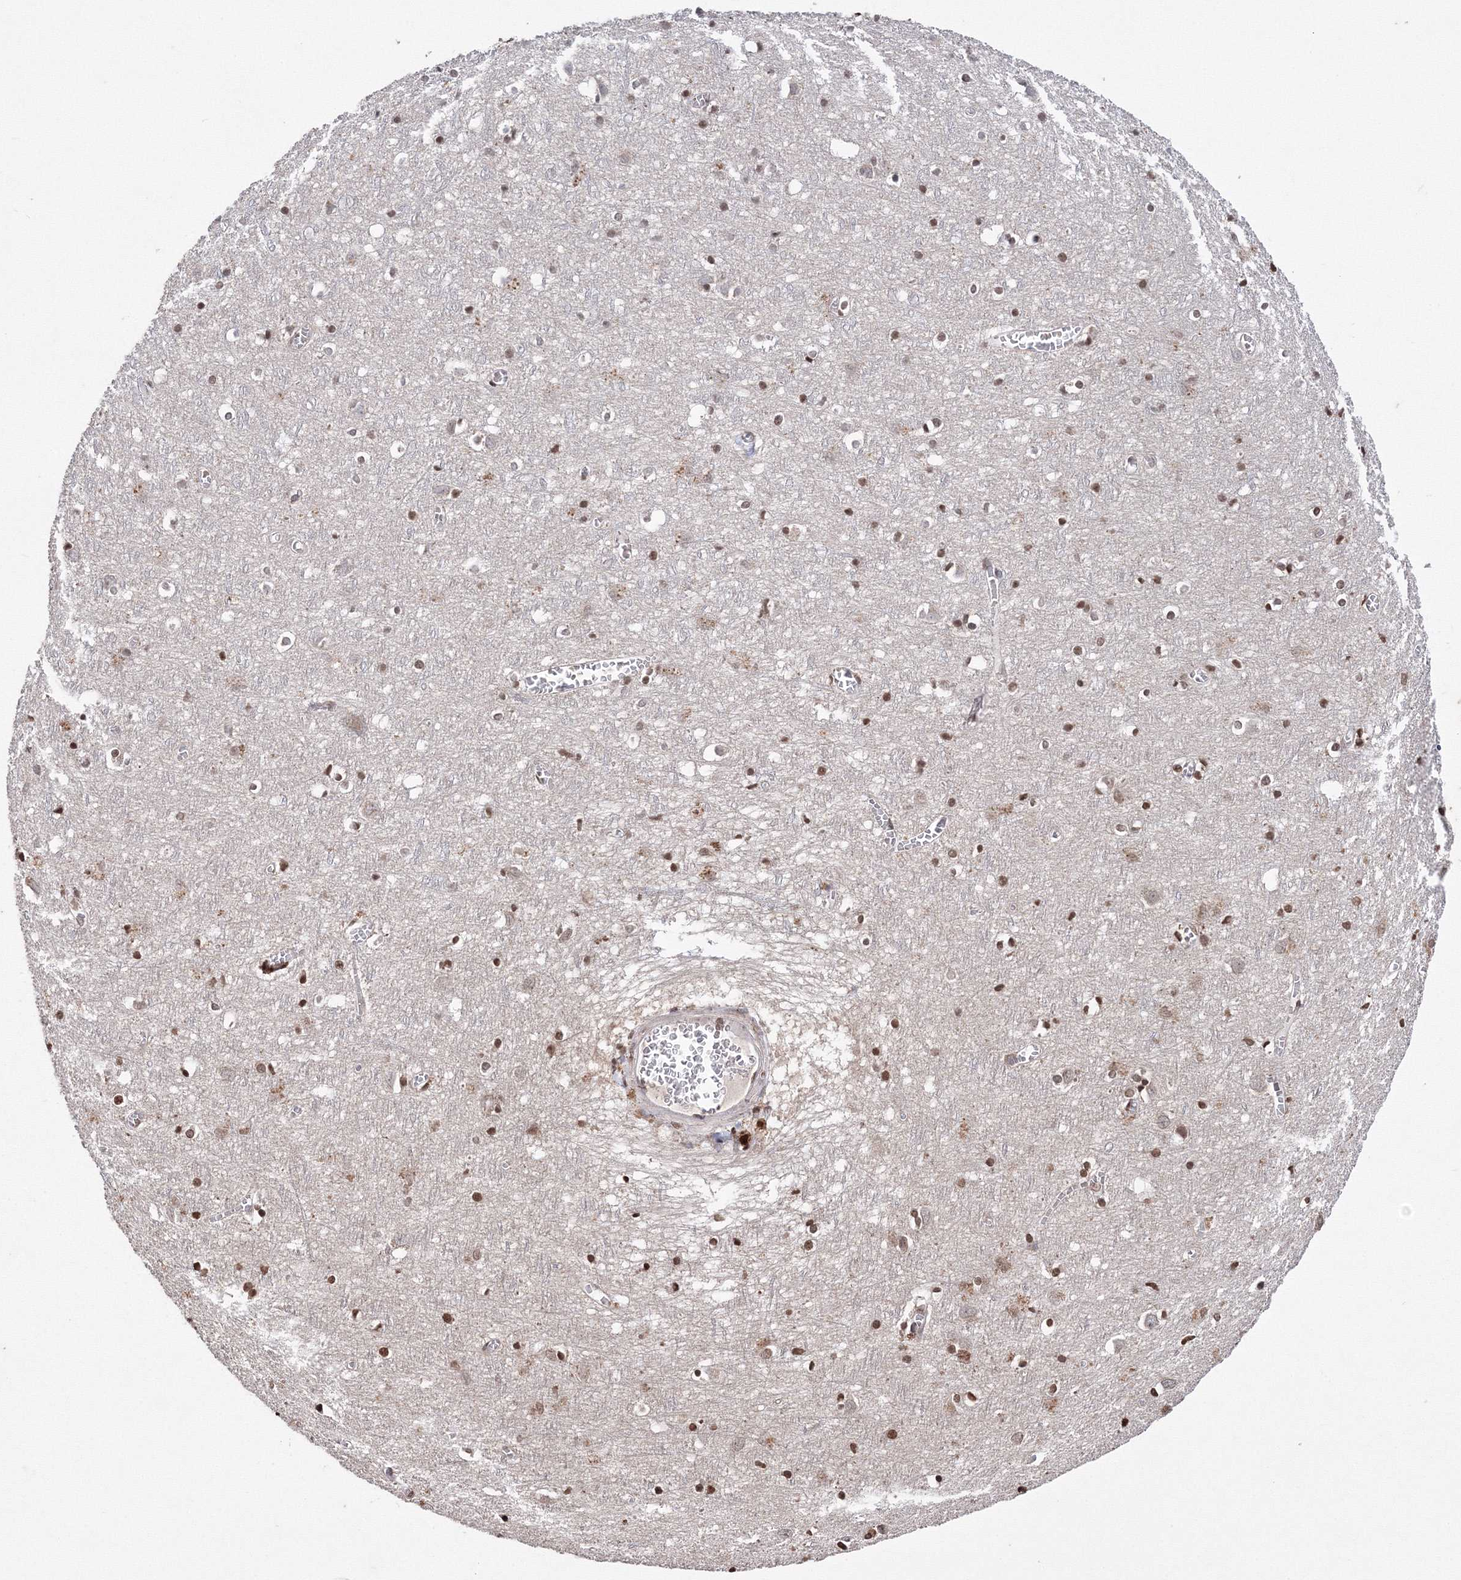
{"staining": {"intensity": "moderate", "quantity": ">75%", "location": "nuclear"}, "tissue": "cerebral cortex", "cell_type": "Endothelial cells", "image_type": "normal", "snomed": [{"axis": "morphology", "description": "Normal tissue, NOS"}, {"axis": "topography", "description": "Cerebral cortex"}], "caption": "Protein analysis of unremarkable cerebral cortex shows moderate nuclear staining in about >75% of endothelial cells.", "gene": "GPN1", "patient": {"sex": "female", "age": 64}}